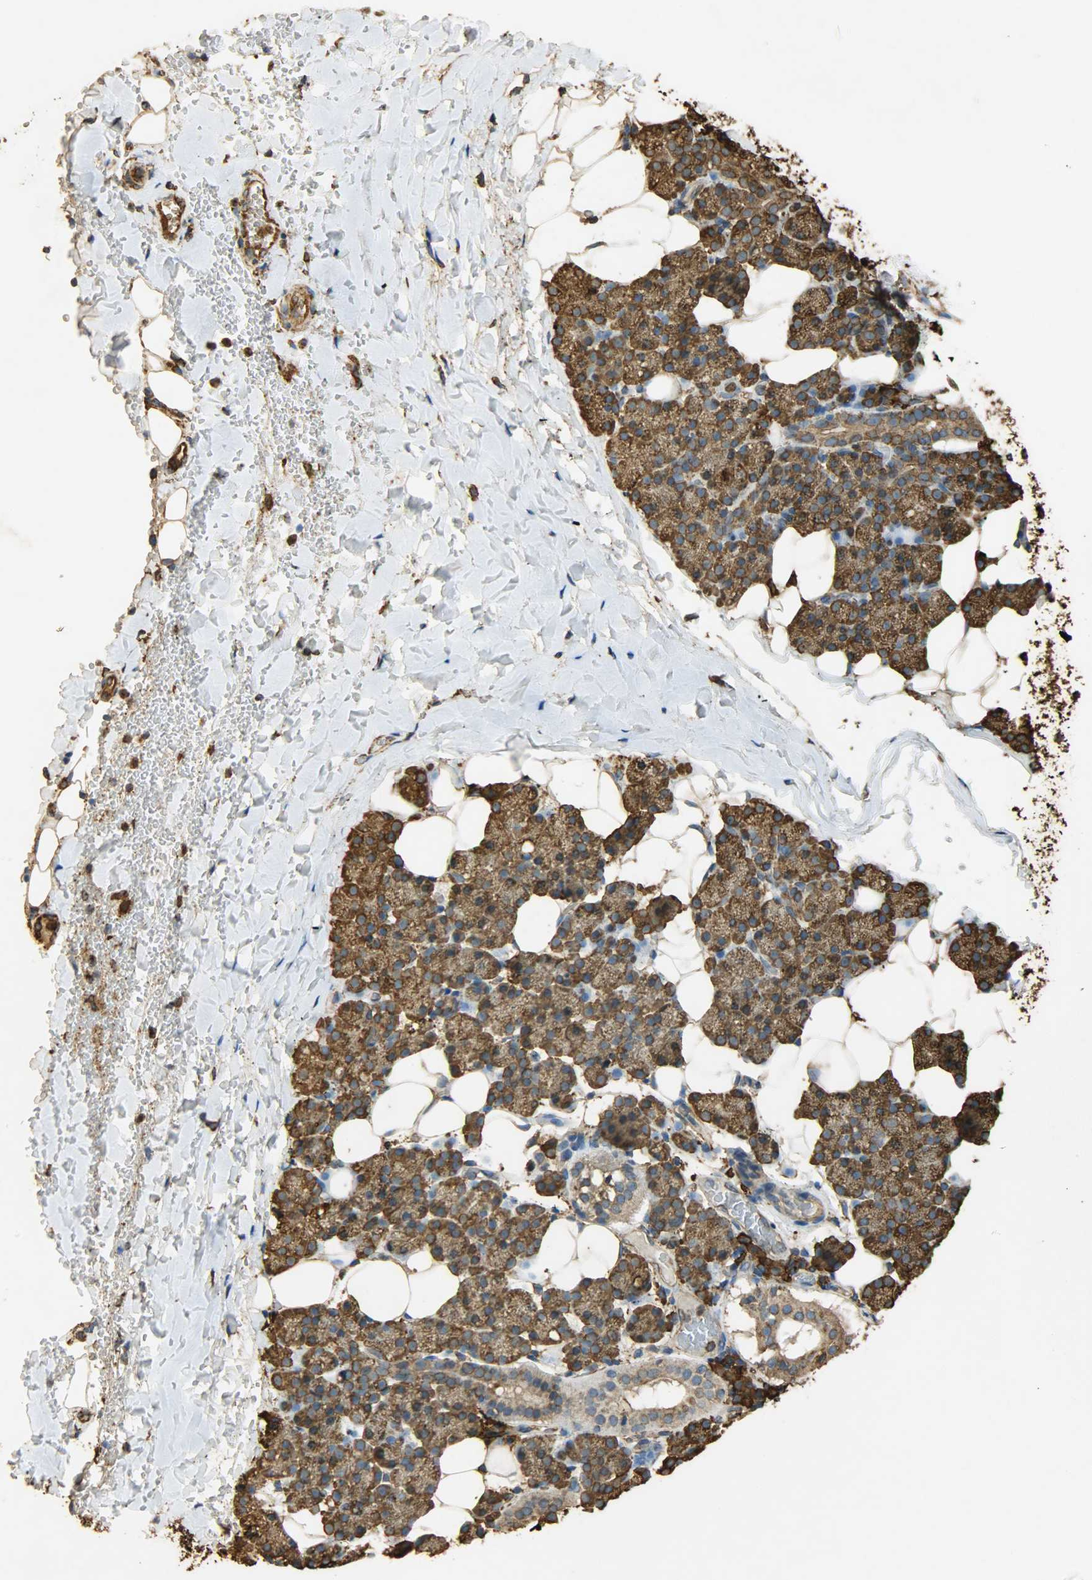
{"staining": {"intensity": "moderate", "quantity": ">75%", "location": "cytoplasmic/membranous"}, "tissue": "salivary gland", "cell_type": "Glandular cells", "image_type": "normal", "snomed": [{"axis": "morphology", "description": "Normal tissue, NOS"}, {"axis": "topography", "description": "Lymph node"}, {"axis": "topography", "description": "Salivary gland"}], "caption": "An image of salivary gland stained for a protein displays moderate cytoplasmic/membranous brown staining in glandular cells.", "gene": "HSP90B1", "patient": {"sex": "male", "age": 8}}